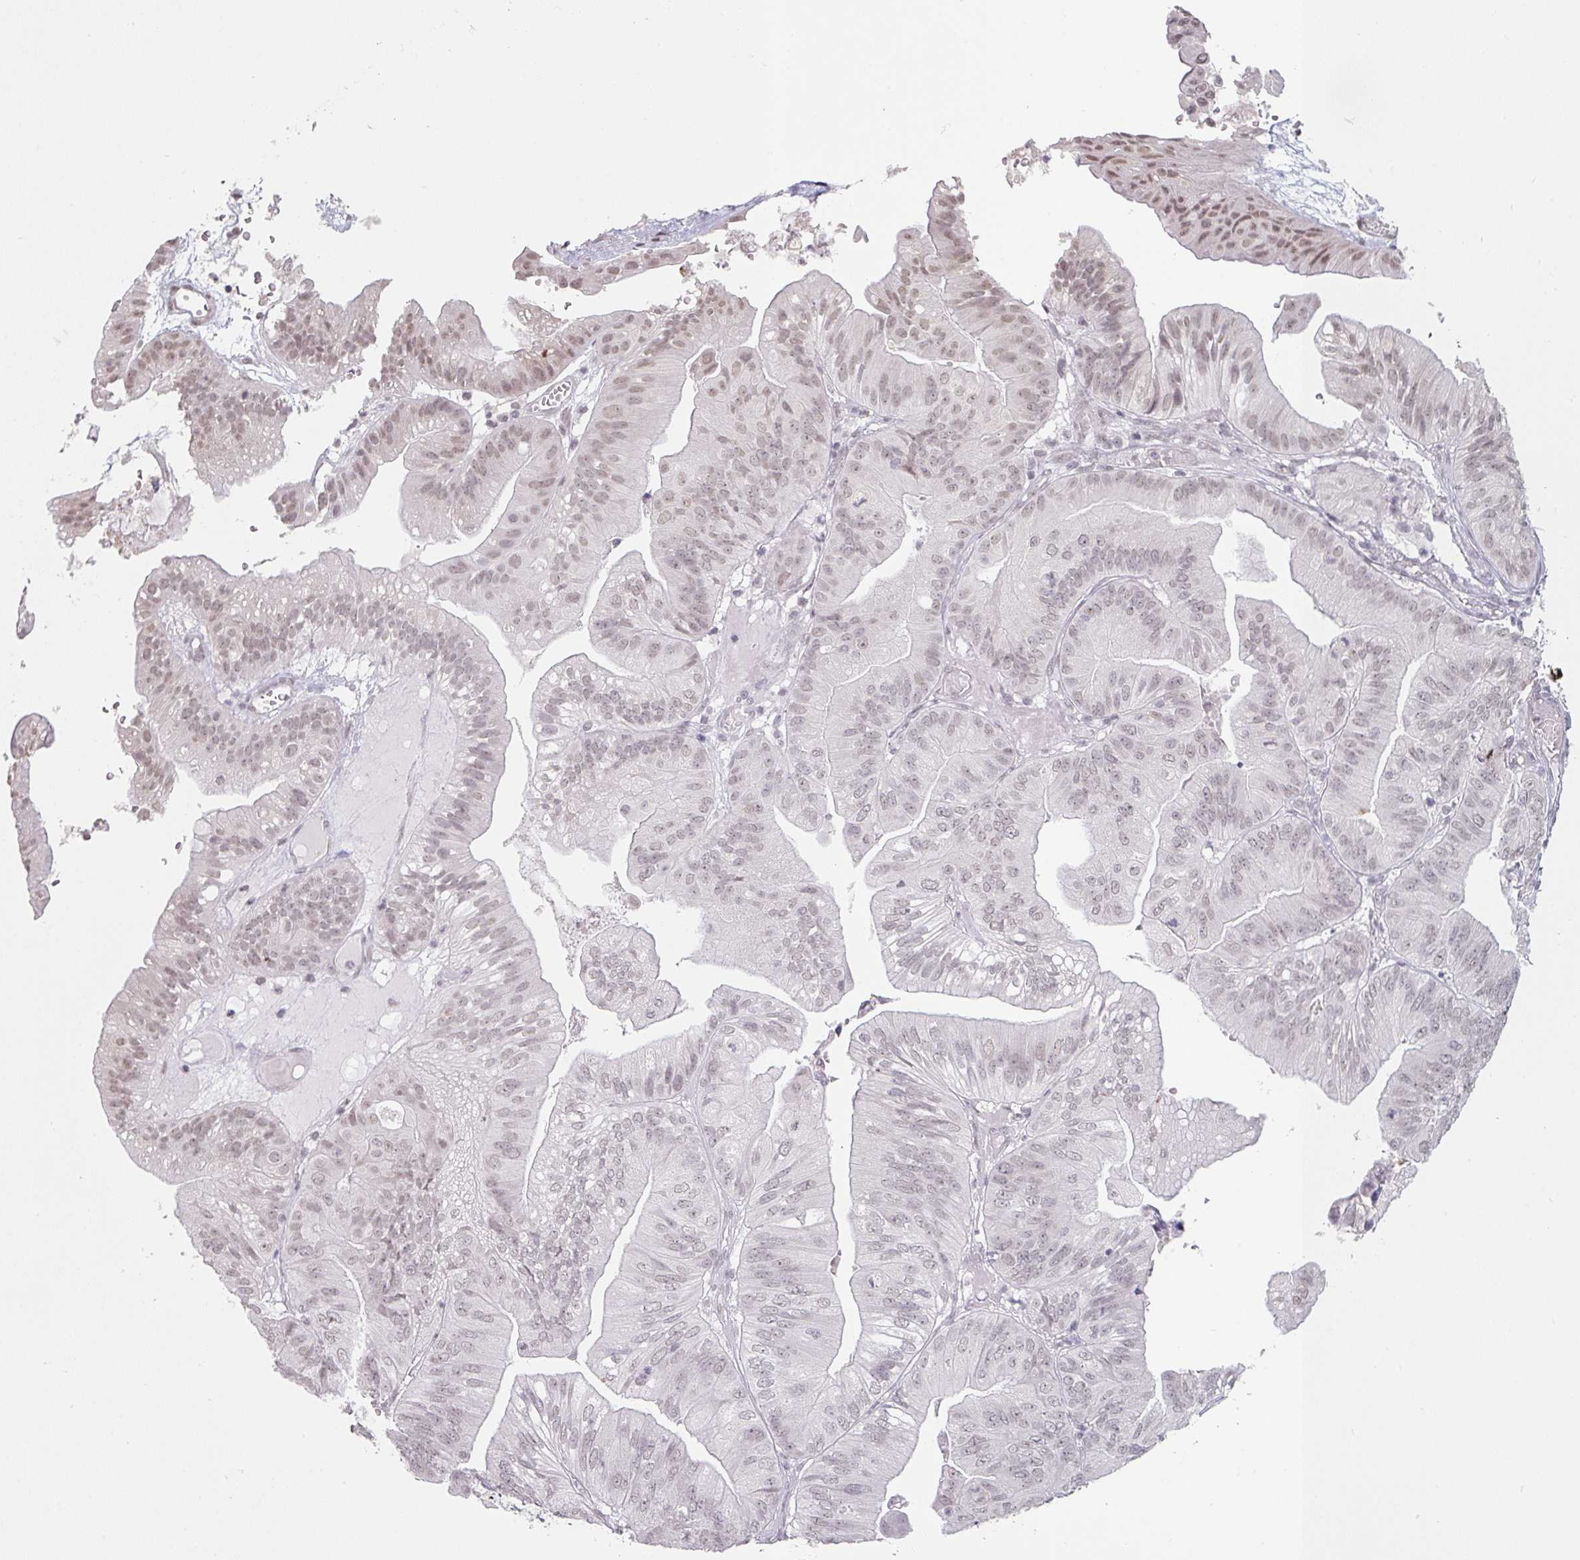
{"staining": {"intensity": "weak", "quantity": "<25%", "location": "nuclear"}, "tissue": "ovarian cancer", "cell_type": "Tumor cells", "image_type": "cancer", "snomed": [{"axis": "morphology", "description": "Cystadenocarcinoma, mucinous, NOS"}, {"axis": "topography", "description": "Ovary"}], "caption": "Tumor cells are negative for brown protein staining in mucinous cystadenocarcinoma (ovarian).", "gene": "SPRR1A", "patient": {"sex": "female", "age": 61}}